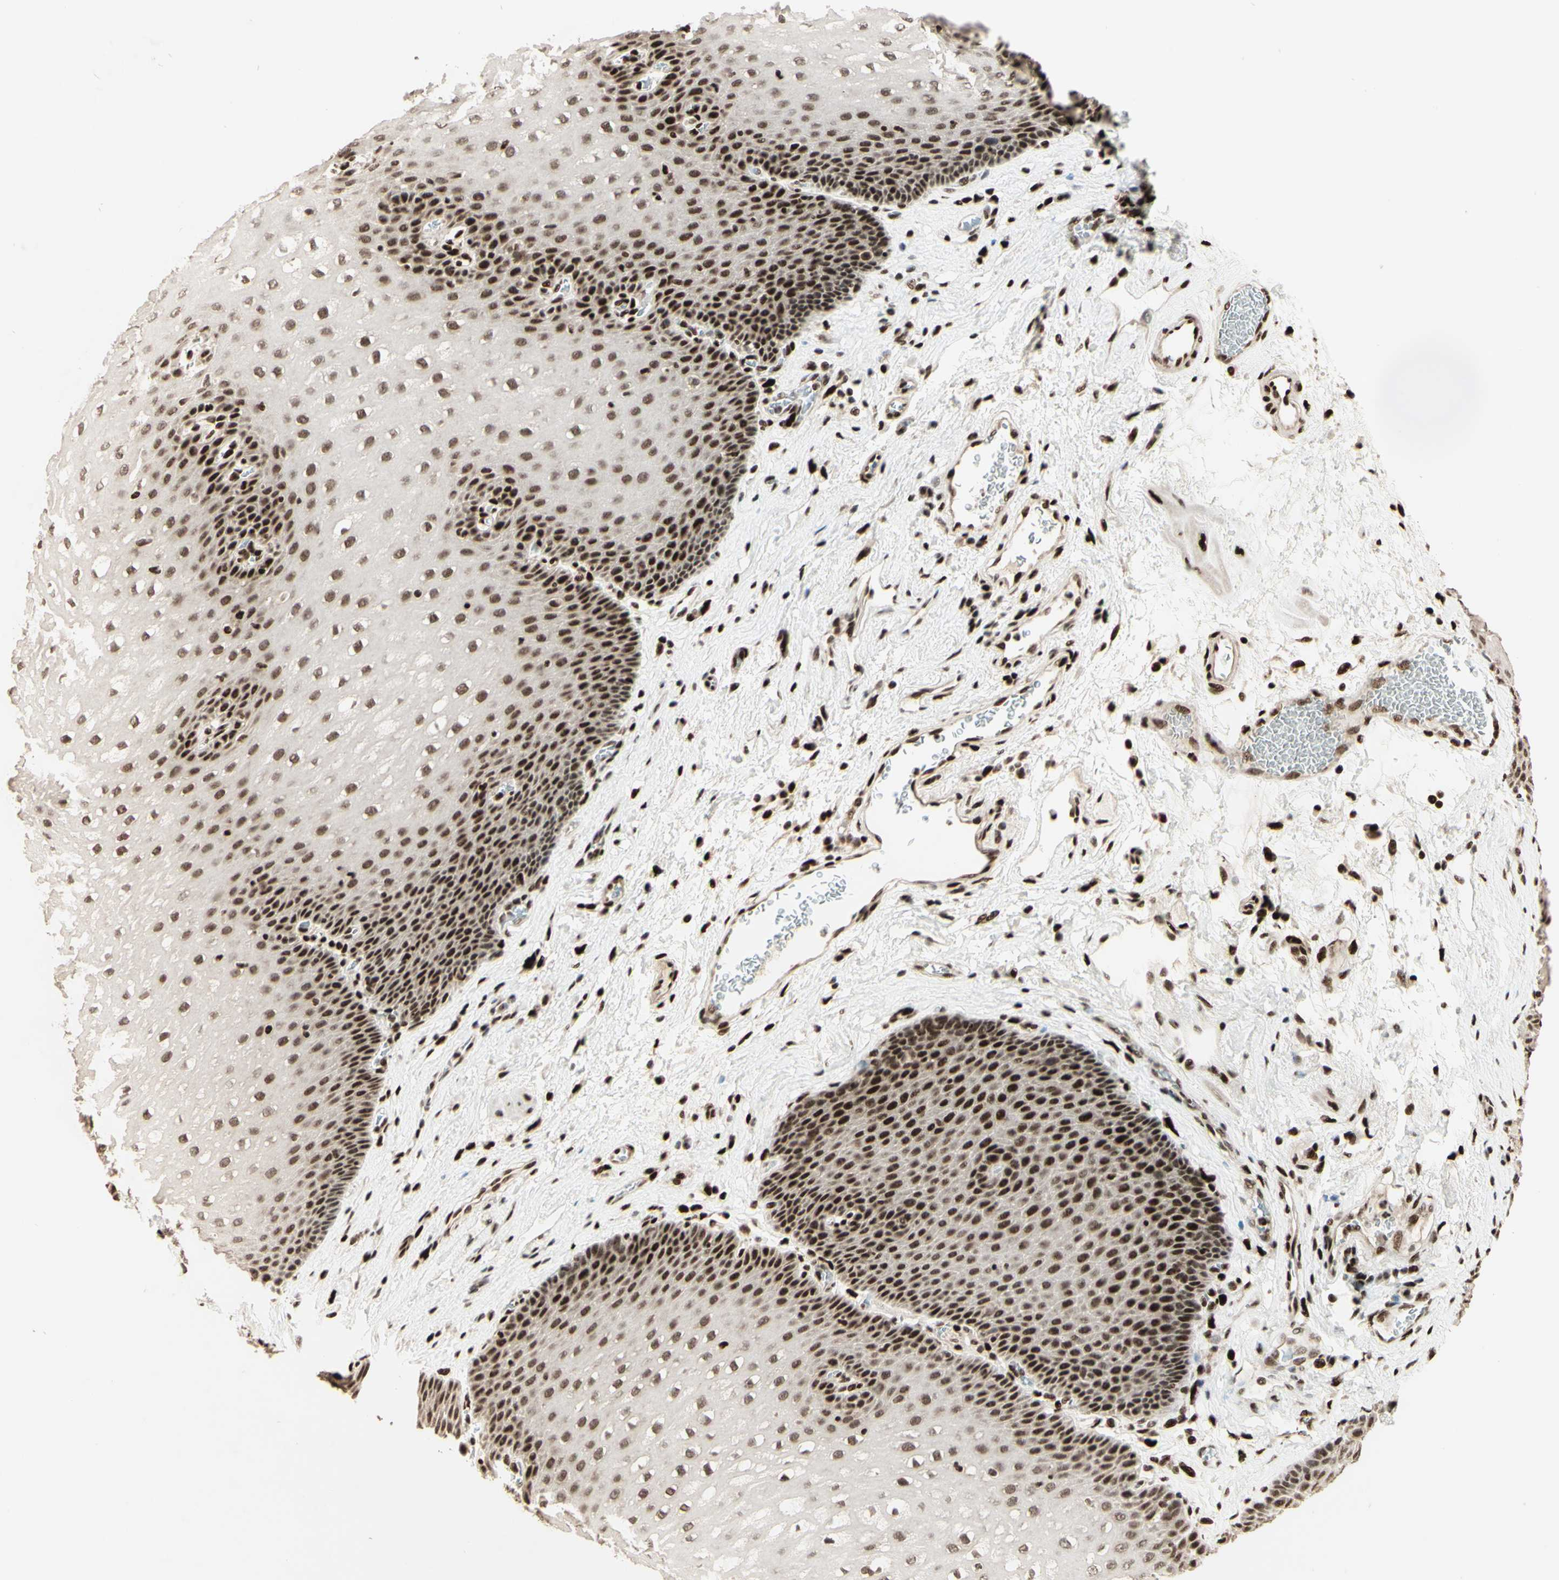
{"staining": {"intensity": "strong", "quantity": "25%-75%", "location": "nuclear"}, "tissue": "esophagus", "cell_type": "Squamous epithelial cells", "image_type": "normal", "snomed": [{"axis": "morphology", "description": "Normal tissue, NOS"}, {"axis": "topography", "description": "Esophagus"}], "caption": "An image of human esophagus stained for a protein reveals strong nuclear brown staining in squamous epithelial cells.", "gene": "NR3C1", "patient": {"sex": "male", "age": 48}}